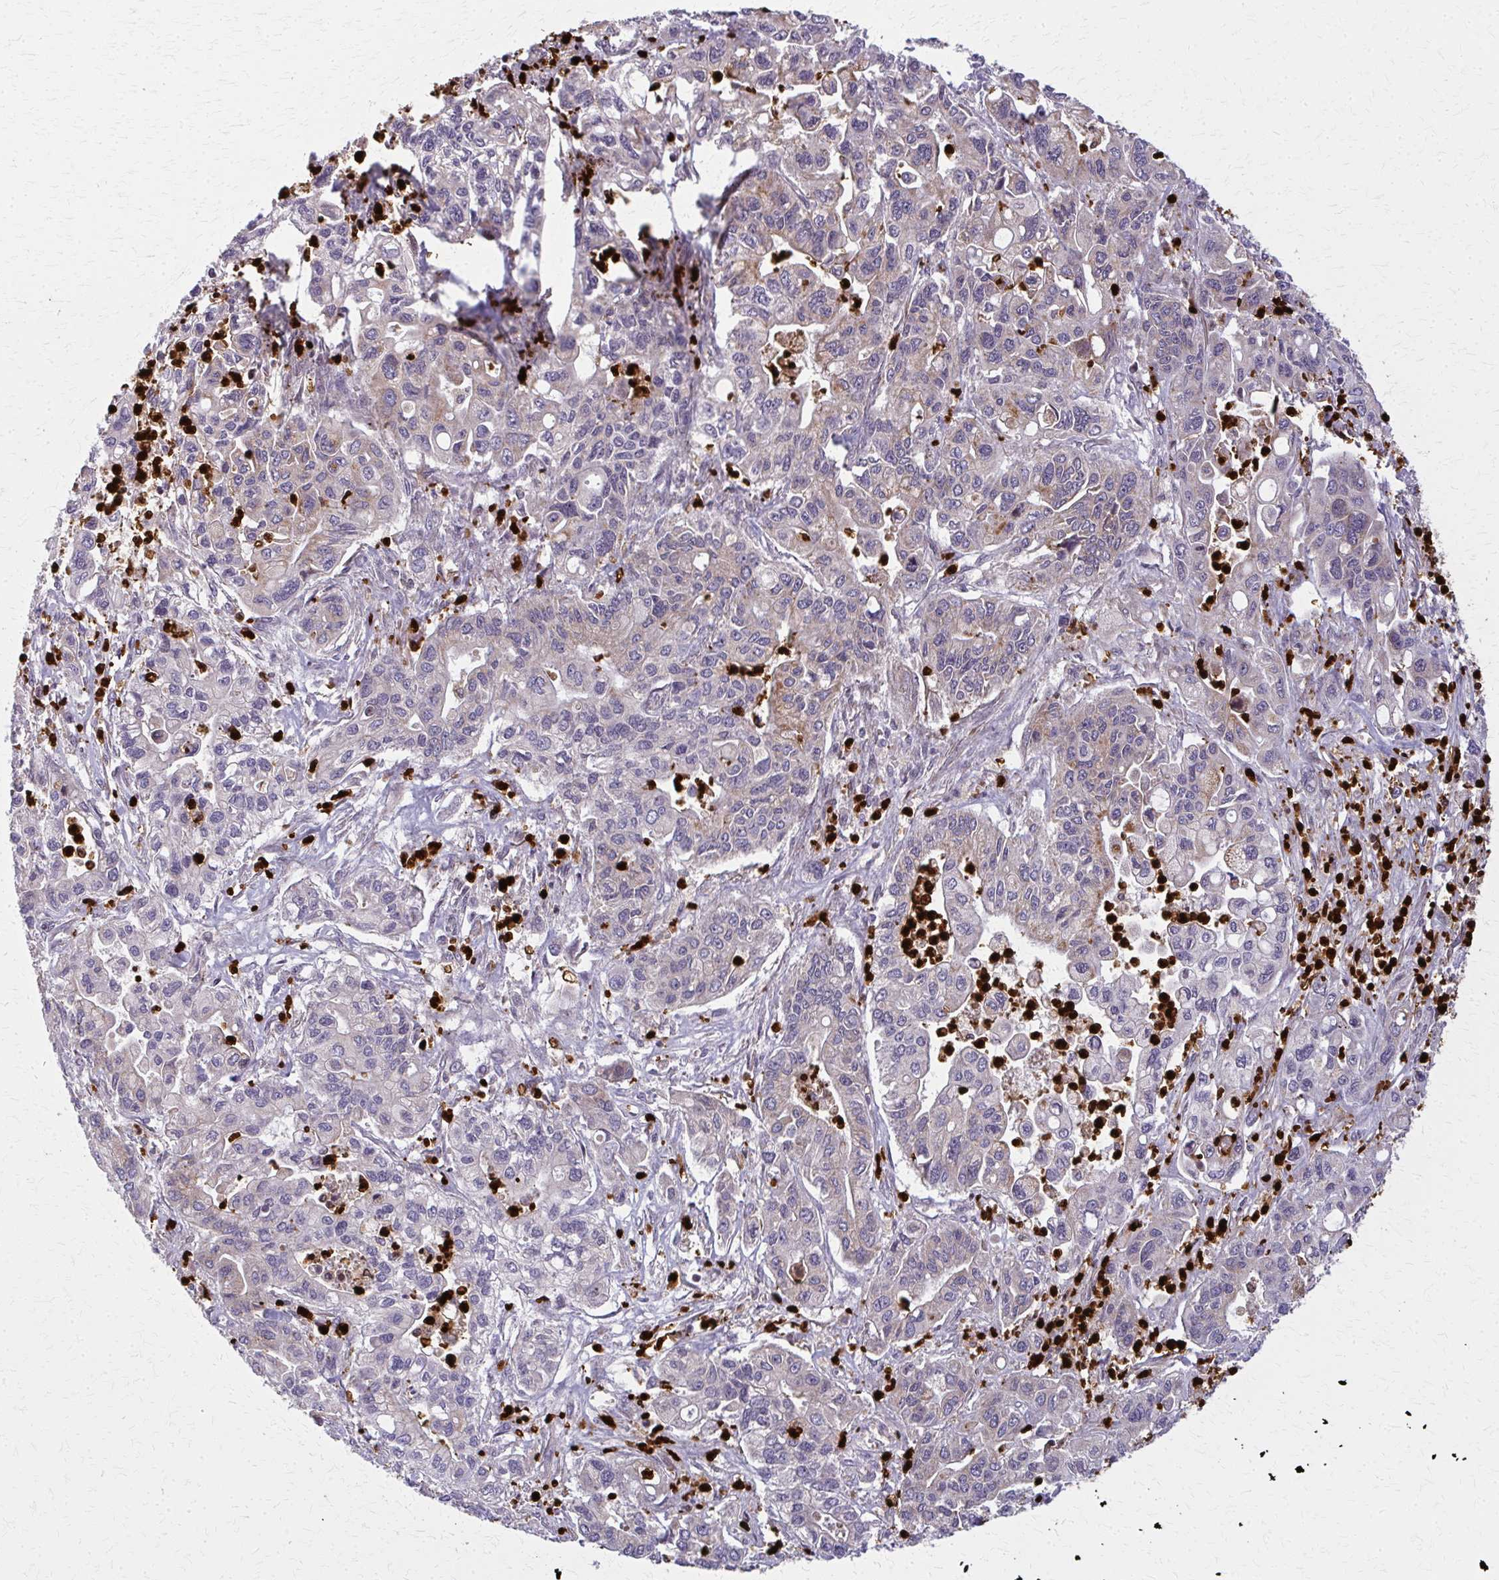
{"staining": {"intensity": "weak", "quantity": "<25%", "location": "cytoplasmic/membranous"}, "tissue": "pancreatic cancer", "cell_type": "Tumor cells", "image_type": "cancer", "snomed": [{"axis": "morphology", "description": "Adenocarcinoma, NOS"}, {"axis": "topography", "description": "Pancreas"}], "caption": "The IHC histopathology image has no significant staining in tumor cells of adenocarcinoma (pancreatic) tissue.", "gene": "MCCC1", "patient": {"sex": "male", "age": 62}}